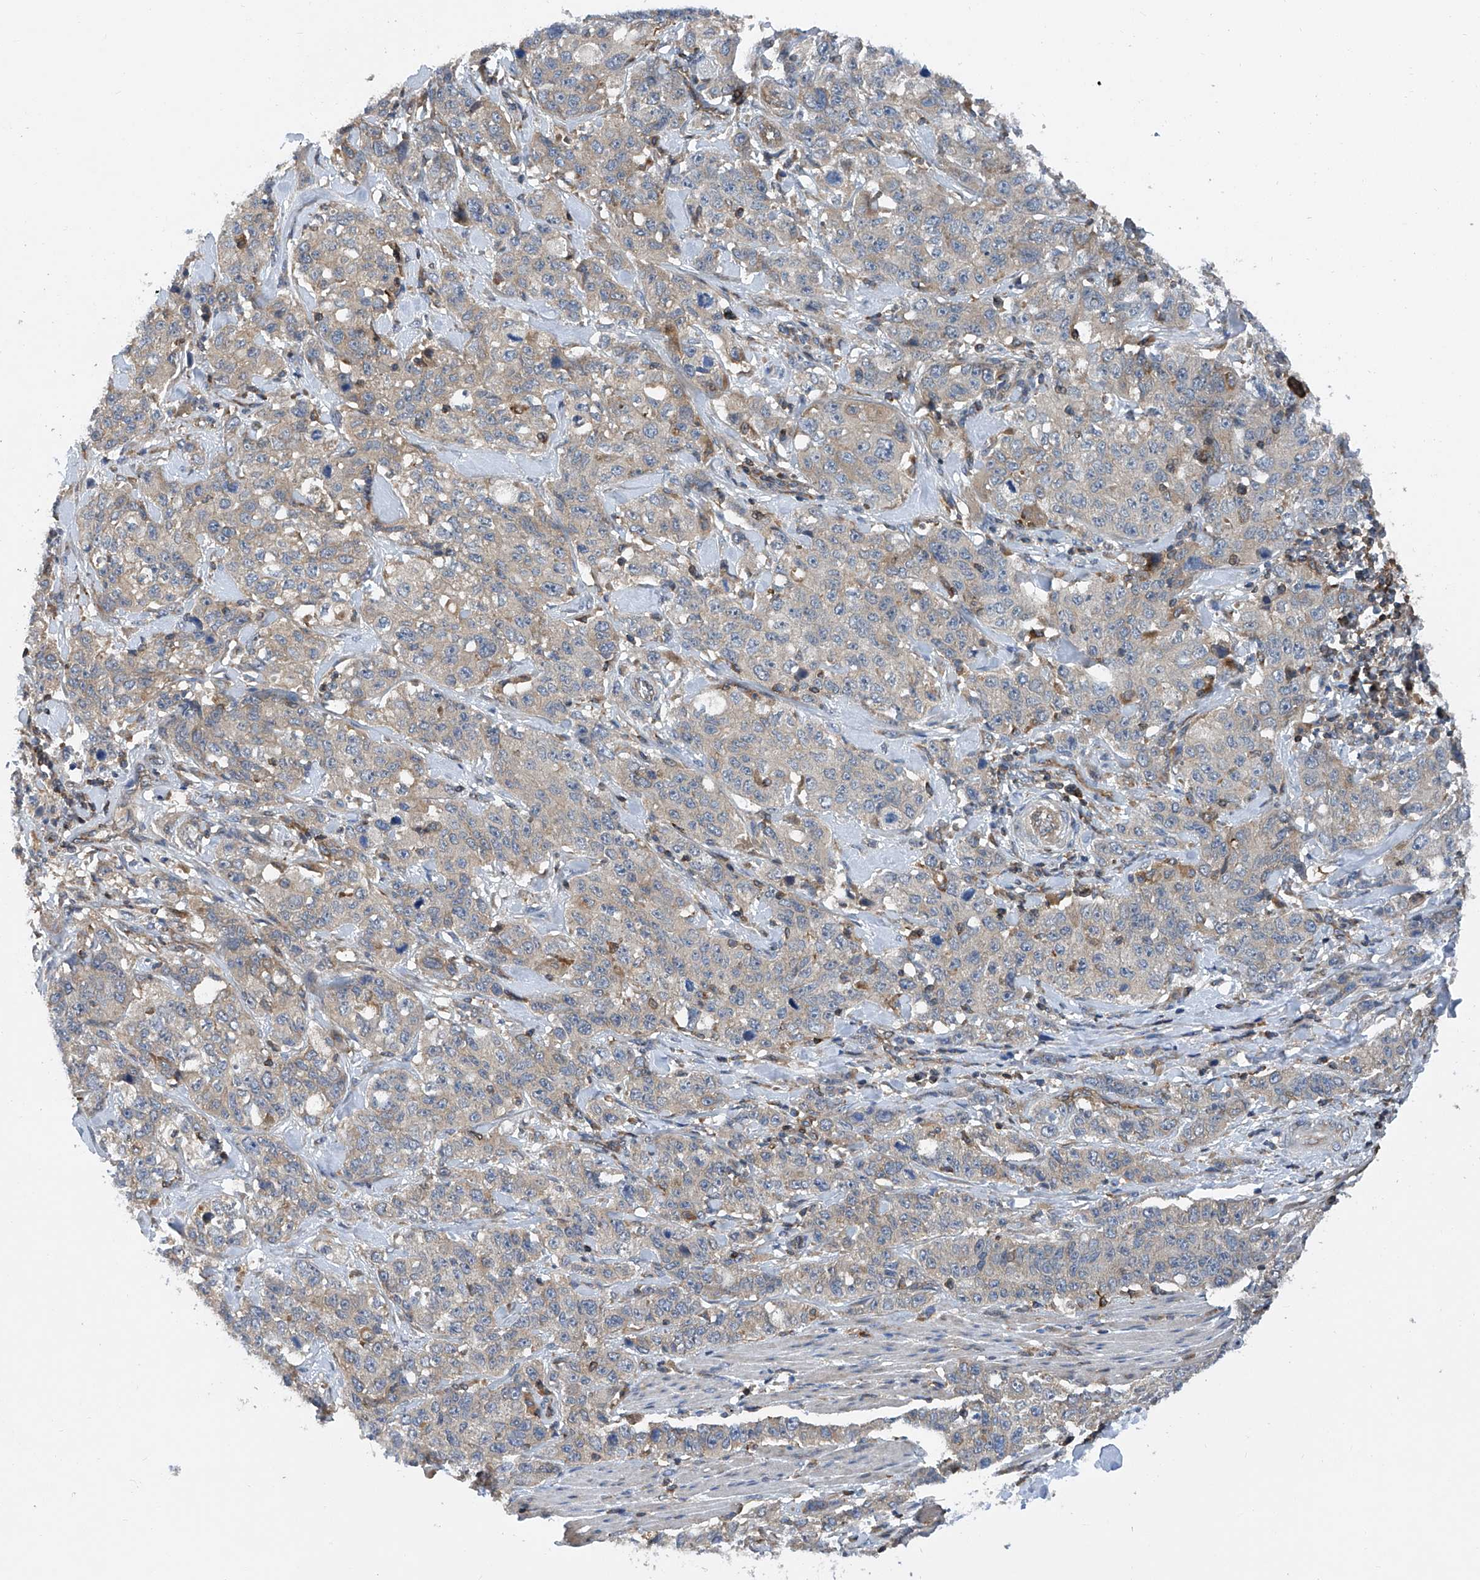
{"staining": {"intensity": "weak", "quantity": "<25%", "location": "cytoplasmic/membranous"}, "tissue": "stomach cancer", "cell_type": "Tumor cells", "image_type": "cancer", "snomed": [{"axis": "morphology", "description": "Adenocarcinoma, NOS"}, {"axis": "topography", "description": "Stomach"}], "caption": "This micrograph is of adenocarcinoma (stomach) stained with IHC to label a protein in brown with the nuclei are counter-stained blue. There is no expression in tumor cells.", "gene": "TRIM38", "patient": {"sex": "male", "age": 48}}